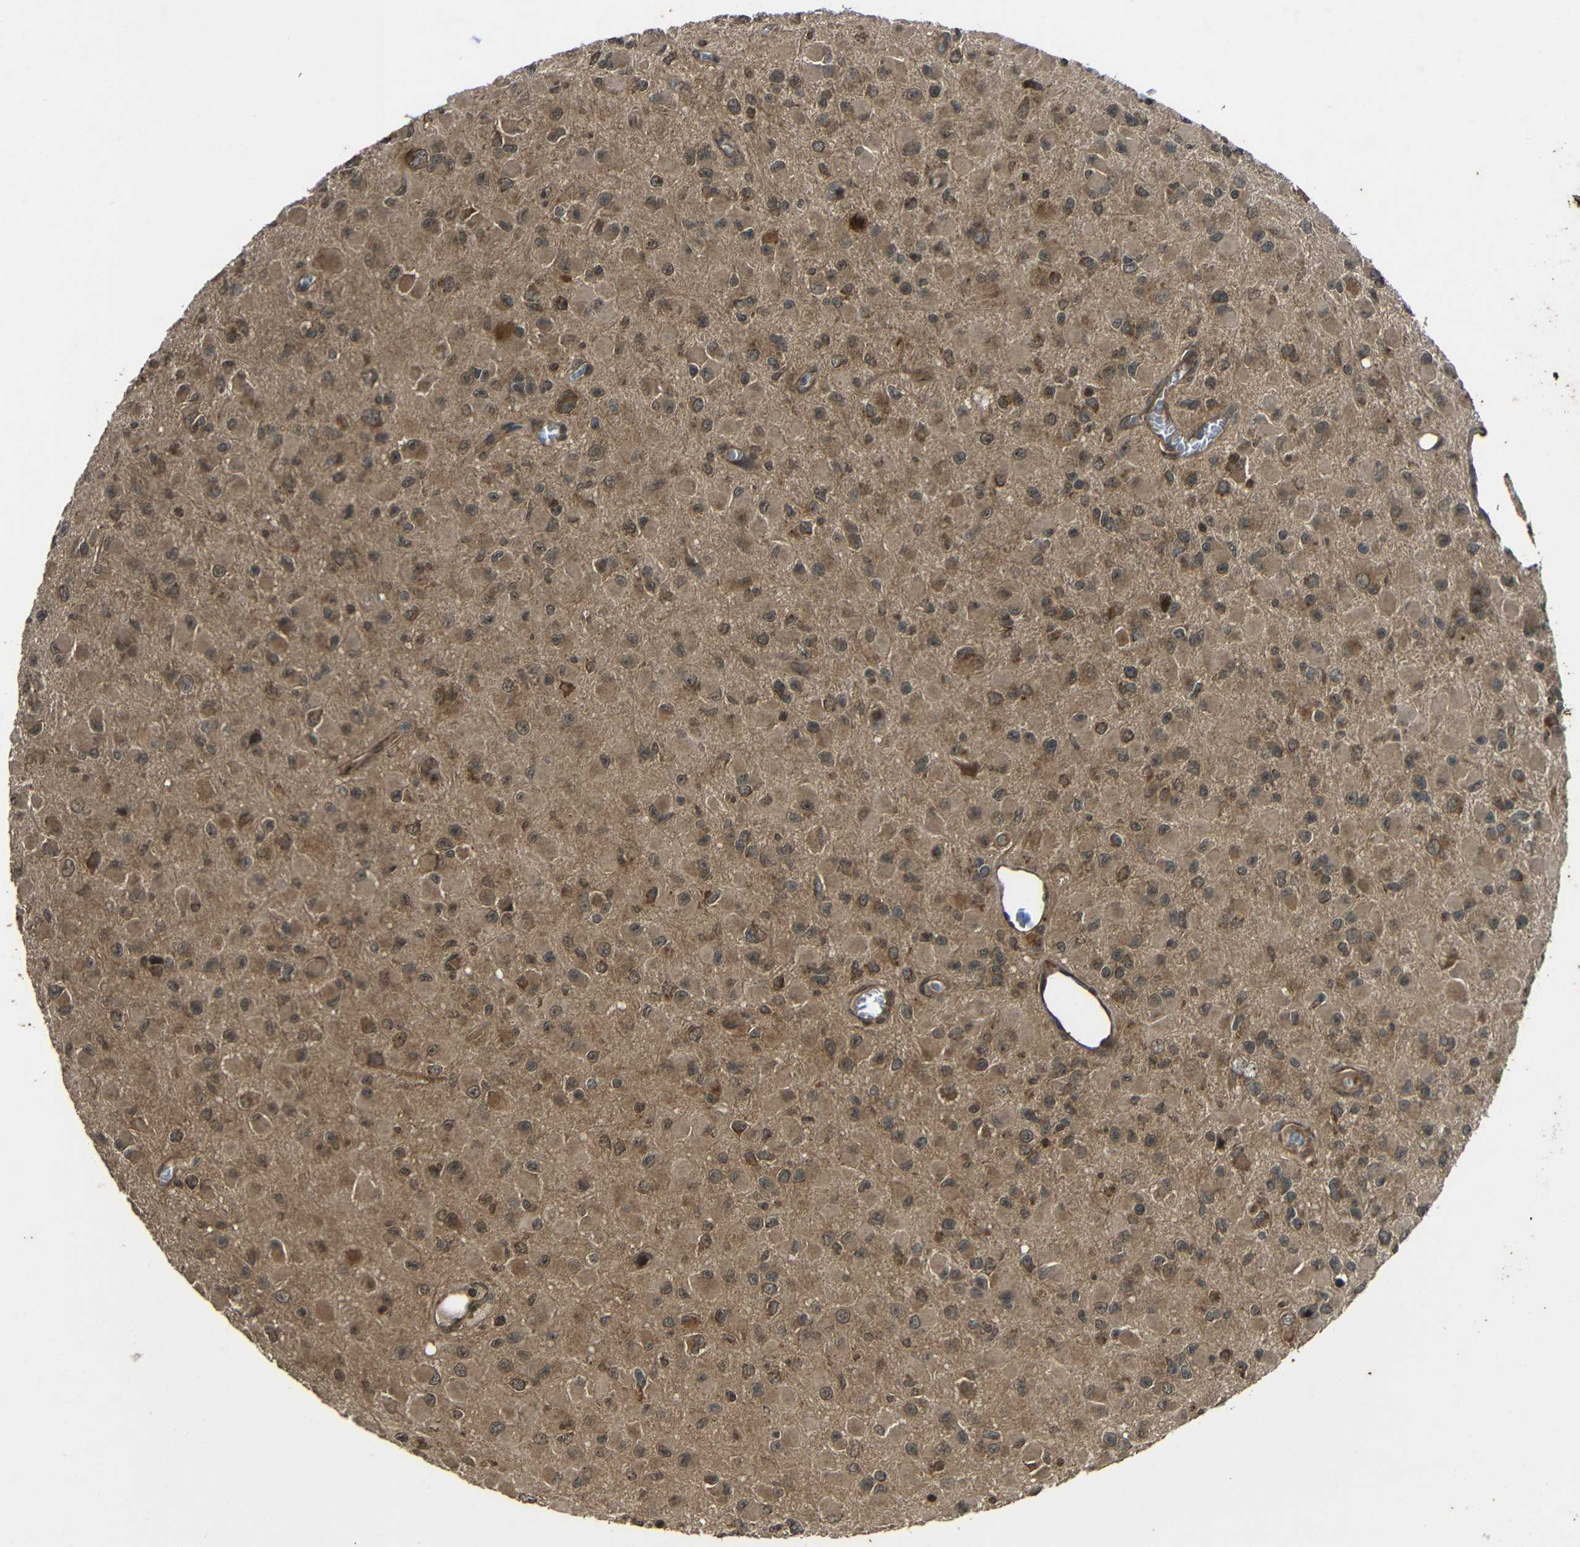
{"staining": {"intensity": "moderate", "quantity": ">75%", "location": "cytoplasmic/membranous,nuclear"}, "tissue": "glioma", "cell_type": "Tumor cells", "image_type": "cancer", "snomed": [{"axis": "morphology", "description": "Glioma, malignant, Low grade"}, {"axis": "topography", "description": "Brain"}], "caption": "Moderate cytoplasmic/membranous and nuclear positivity is seen in about >75% of tumor cells in malignant low-grade glioma.", "gene": "PLK2", "patient": {"sex": "male", "age": 42}}